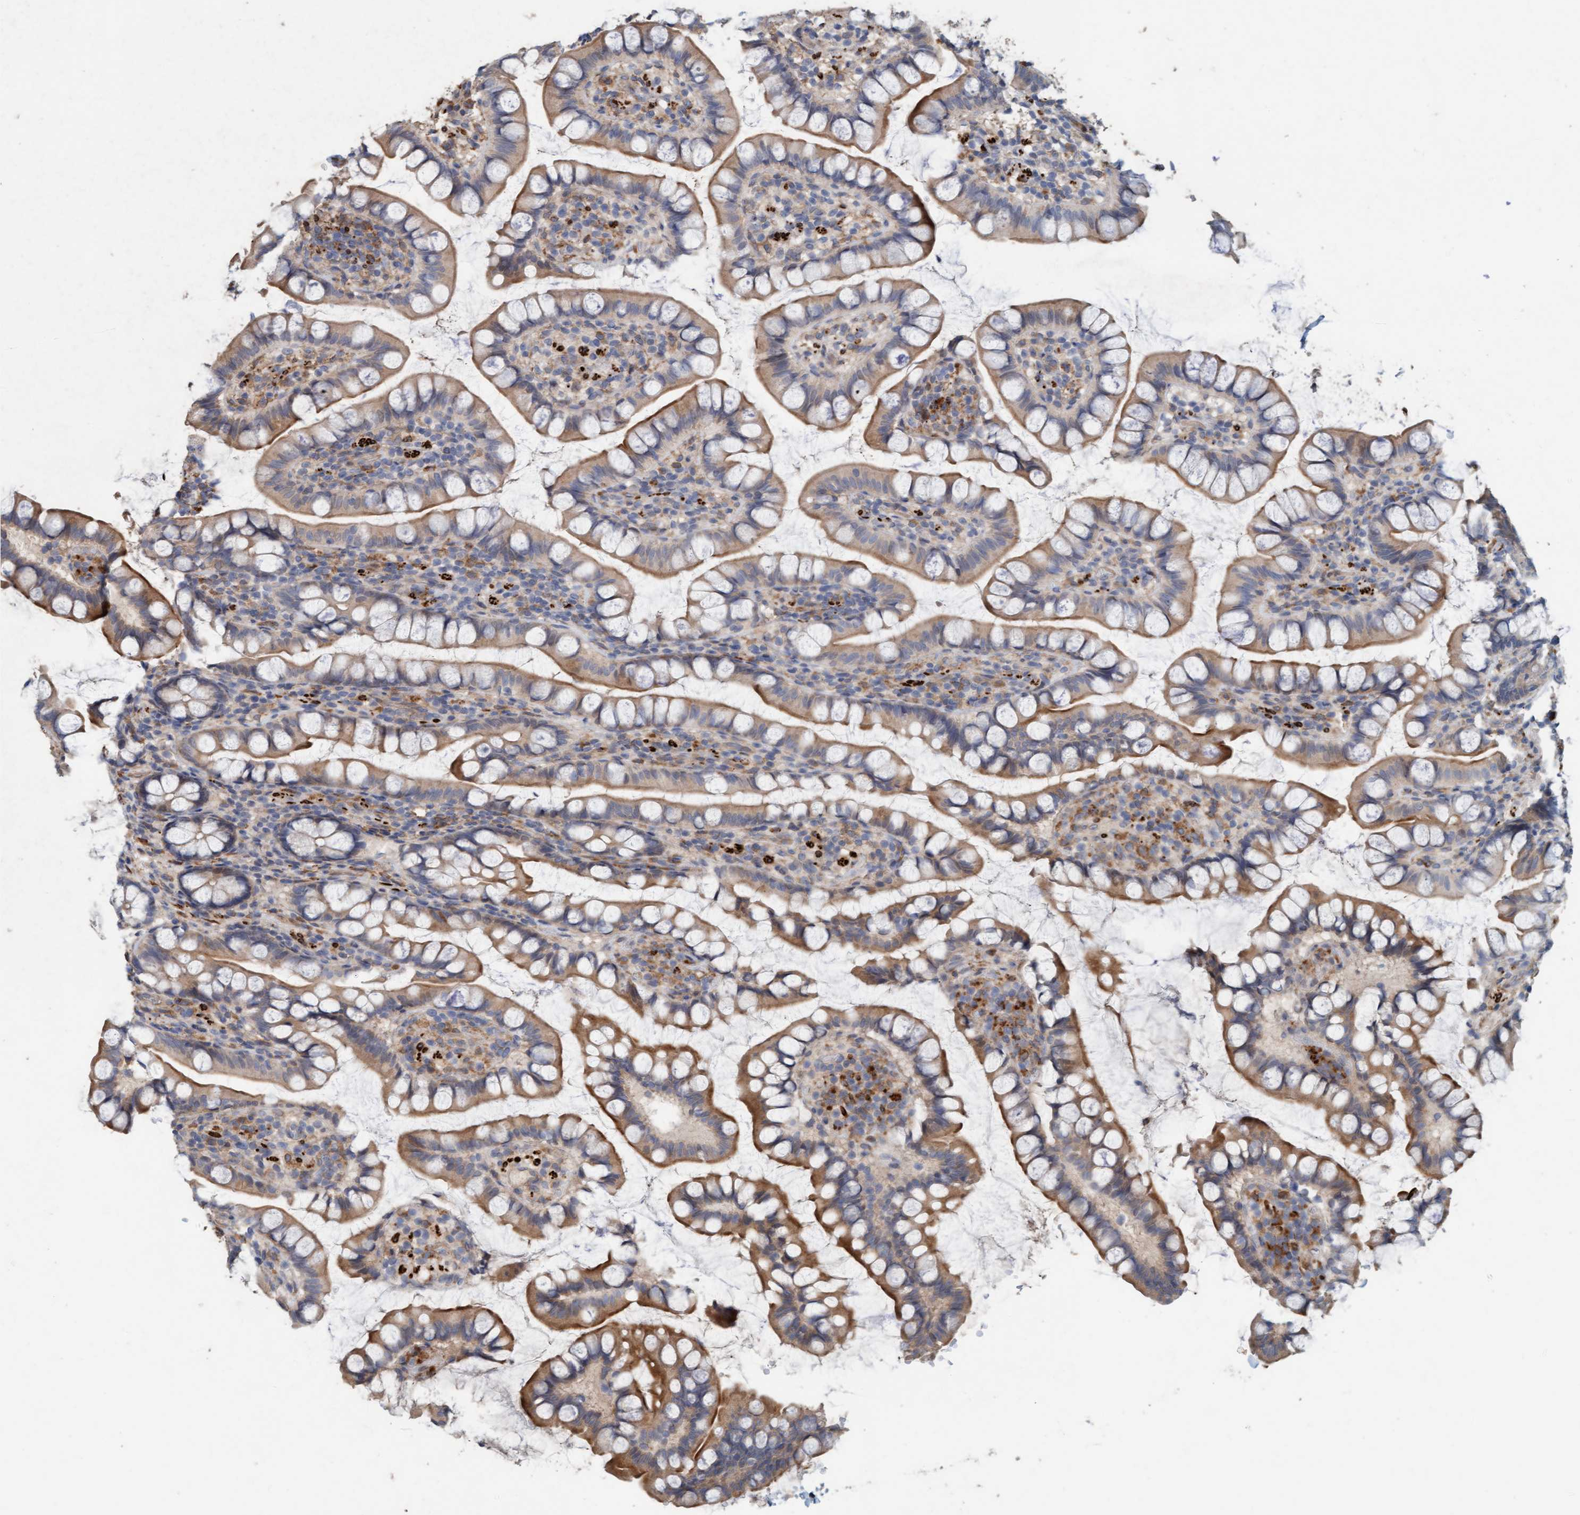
{"staining": {"intensity": "weak", "quantity": ">75%", "location": "cytoplasmic/membranous"}, "tissue": "small intestine", "cell_type": "Glandular cells", "image_type": "normal", "snomed": [{"axis": "morphology", "description": "Normal tissue, NOS"}, {"axis": "topography", "description": "Smooth muscle"}, {"axis": "topography", "description": "Small intestine"}], "caption": "Immunohistochemistry (IHC) histopathology image of benign human small intestine stained for a protein (brown), which reveals low levels of weak cytoplasmic/membranous expression in about >75% of glandular cells.", "gene": "LONRF1", "patient": {"sex": "female", "age": 84}}